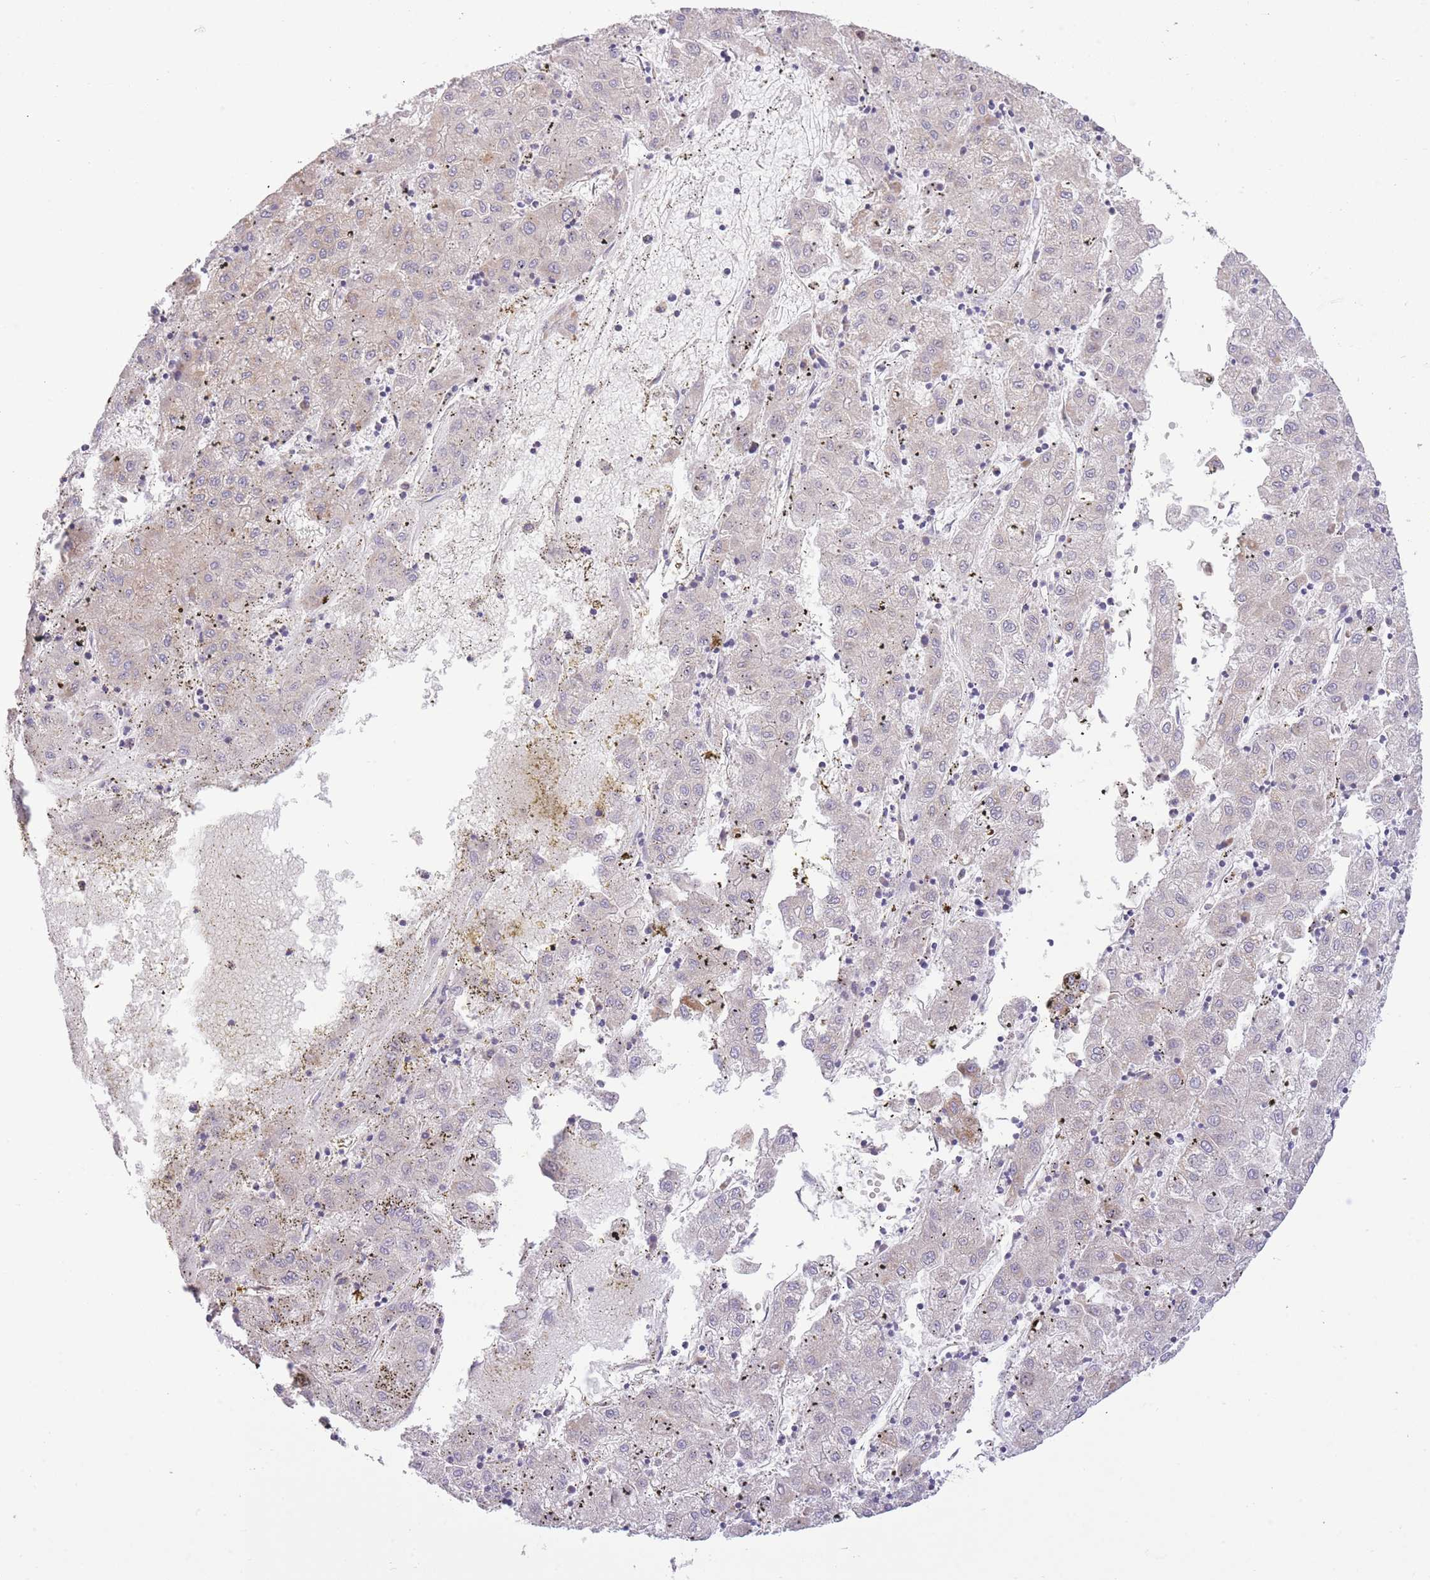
{"staining": {"intensity": "weak", "quantity": "25%-75%", "location": "cytoplasmic/membranous"}, "tissue": "liver cancer", "cell_type": "Tumor cells", "image_type": "cancer", "snomed": [{"axis": "morphology", "description": "Carcinoma, Hepatocellular, NOS"}, {"axis": "topography", "description": "Liver"}], "caption": "Protein expression analysis of human hepatocellular carcinoma (liver) reveals weak cytoplasmic/membranous staining in approximately 25%-75% of tumor cells.", "gene": "ELOA2", "patient": {"sex": "male", "age": 72}}